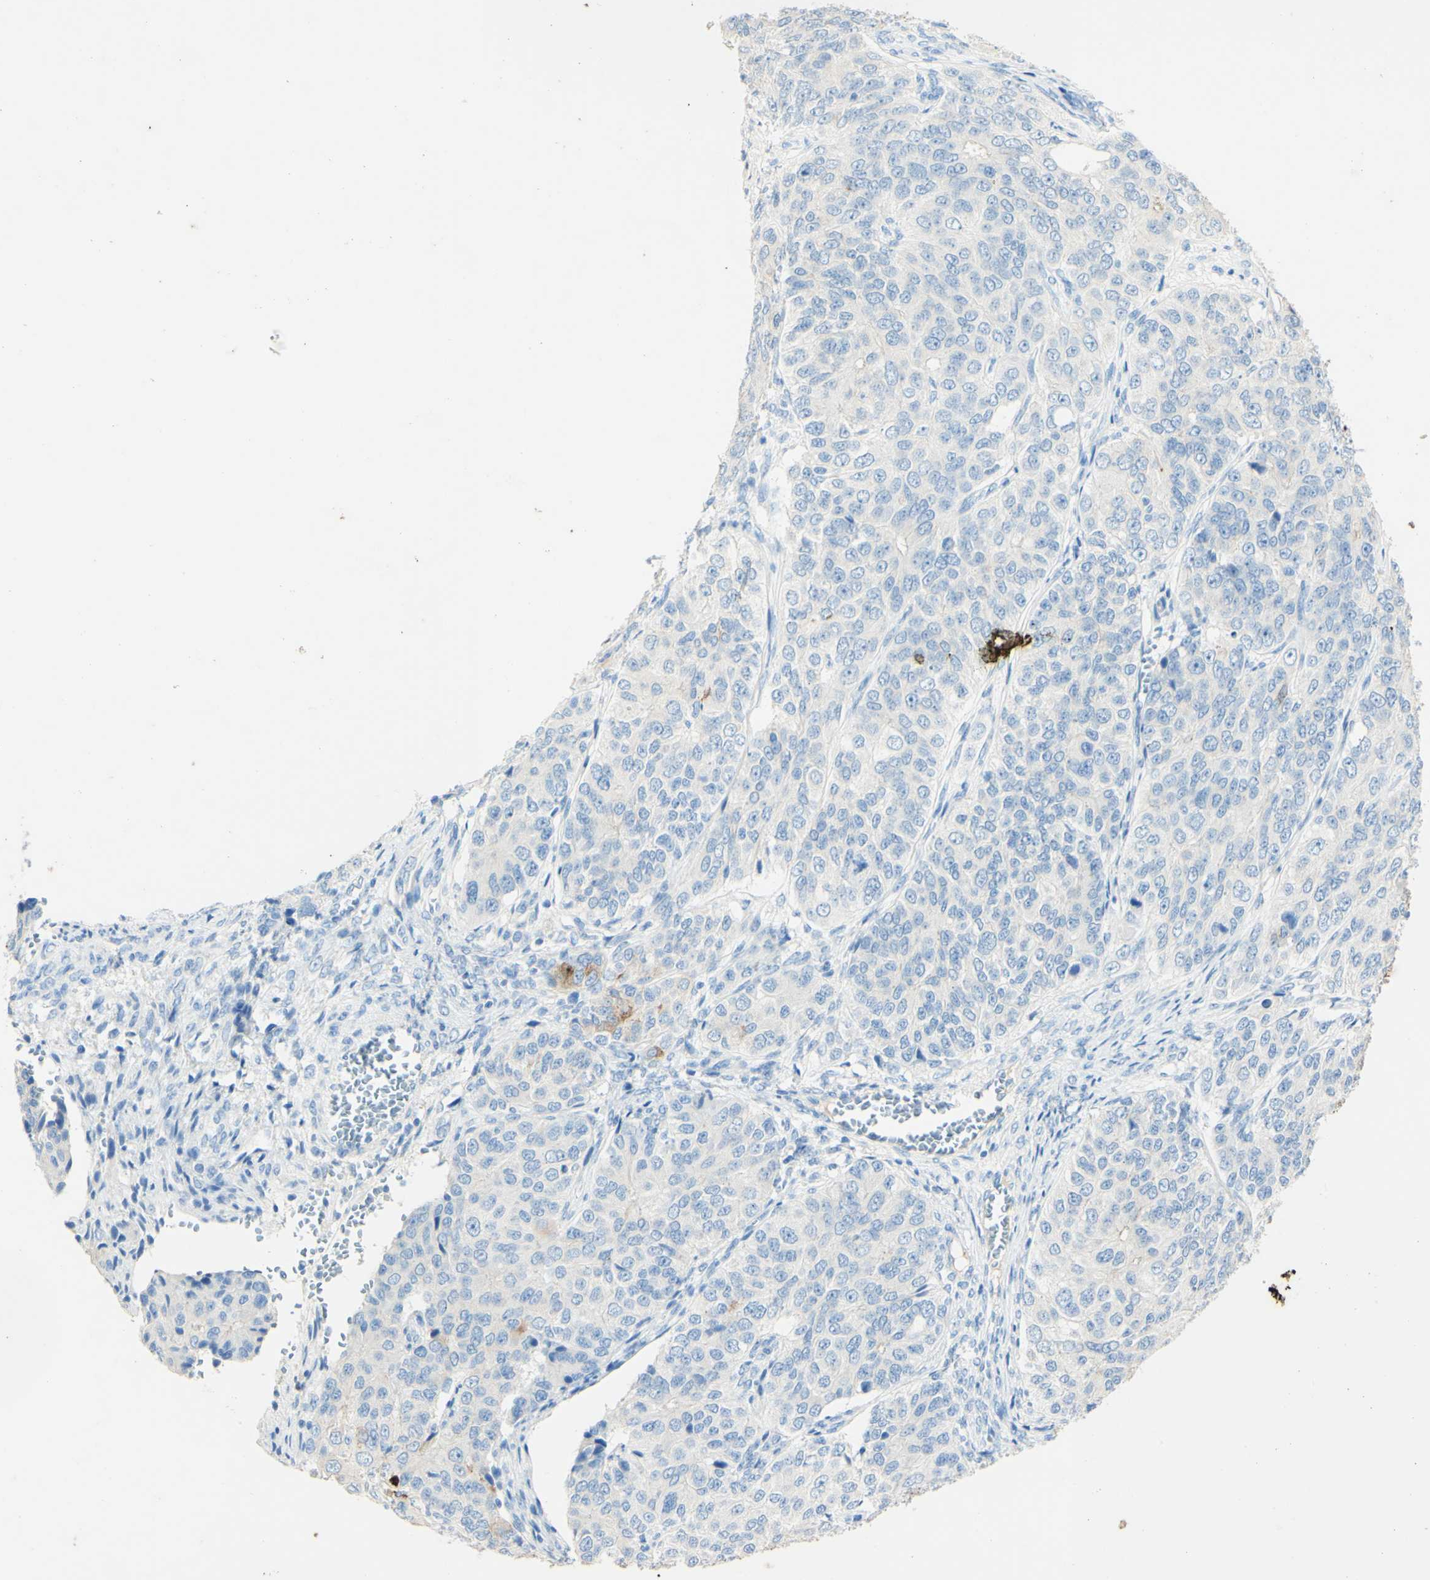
{"staining": {"intensity": "negative", "quantity": "none", "location": "none"}, "tissue": "ovarian cancer", "cell_type": "Tumor cells", "image_type": "cancer", "snomed": [{"axis": "morphology", "description": "Carcinoma, endometroid"}, {"axis": "topography", "description": "Ovary"}], "caption": "Immunohistochemistry (IHC) histopathology image of neoplastic tissue: endometroid carcinoma (ovarian) stained with DAB exhibits no significant protein staining in tumor cells. (Brightfield microscopy of DAB immunohistochemistry (IHC) at high magnification).", "gene": "PIGR", "patient": {"sex": "female", "age": 51}}